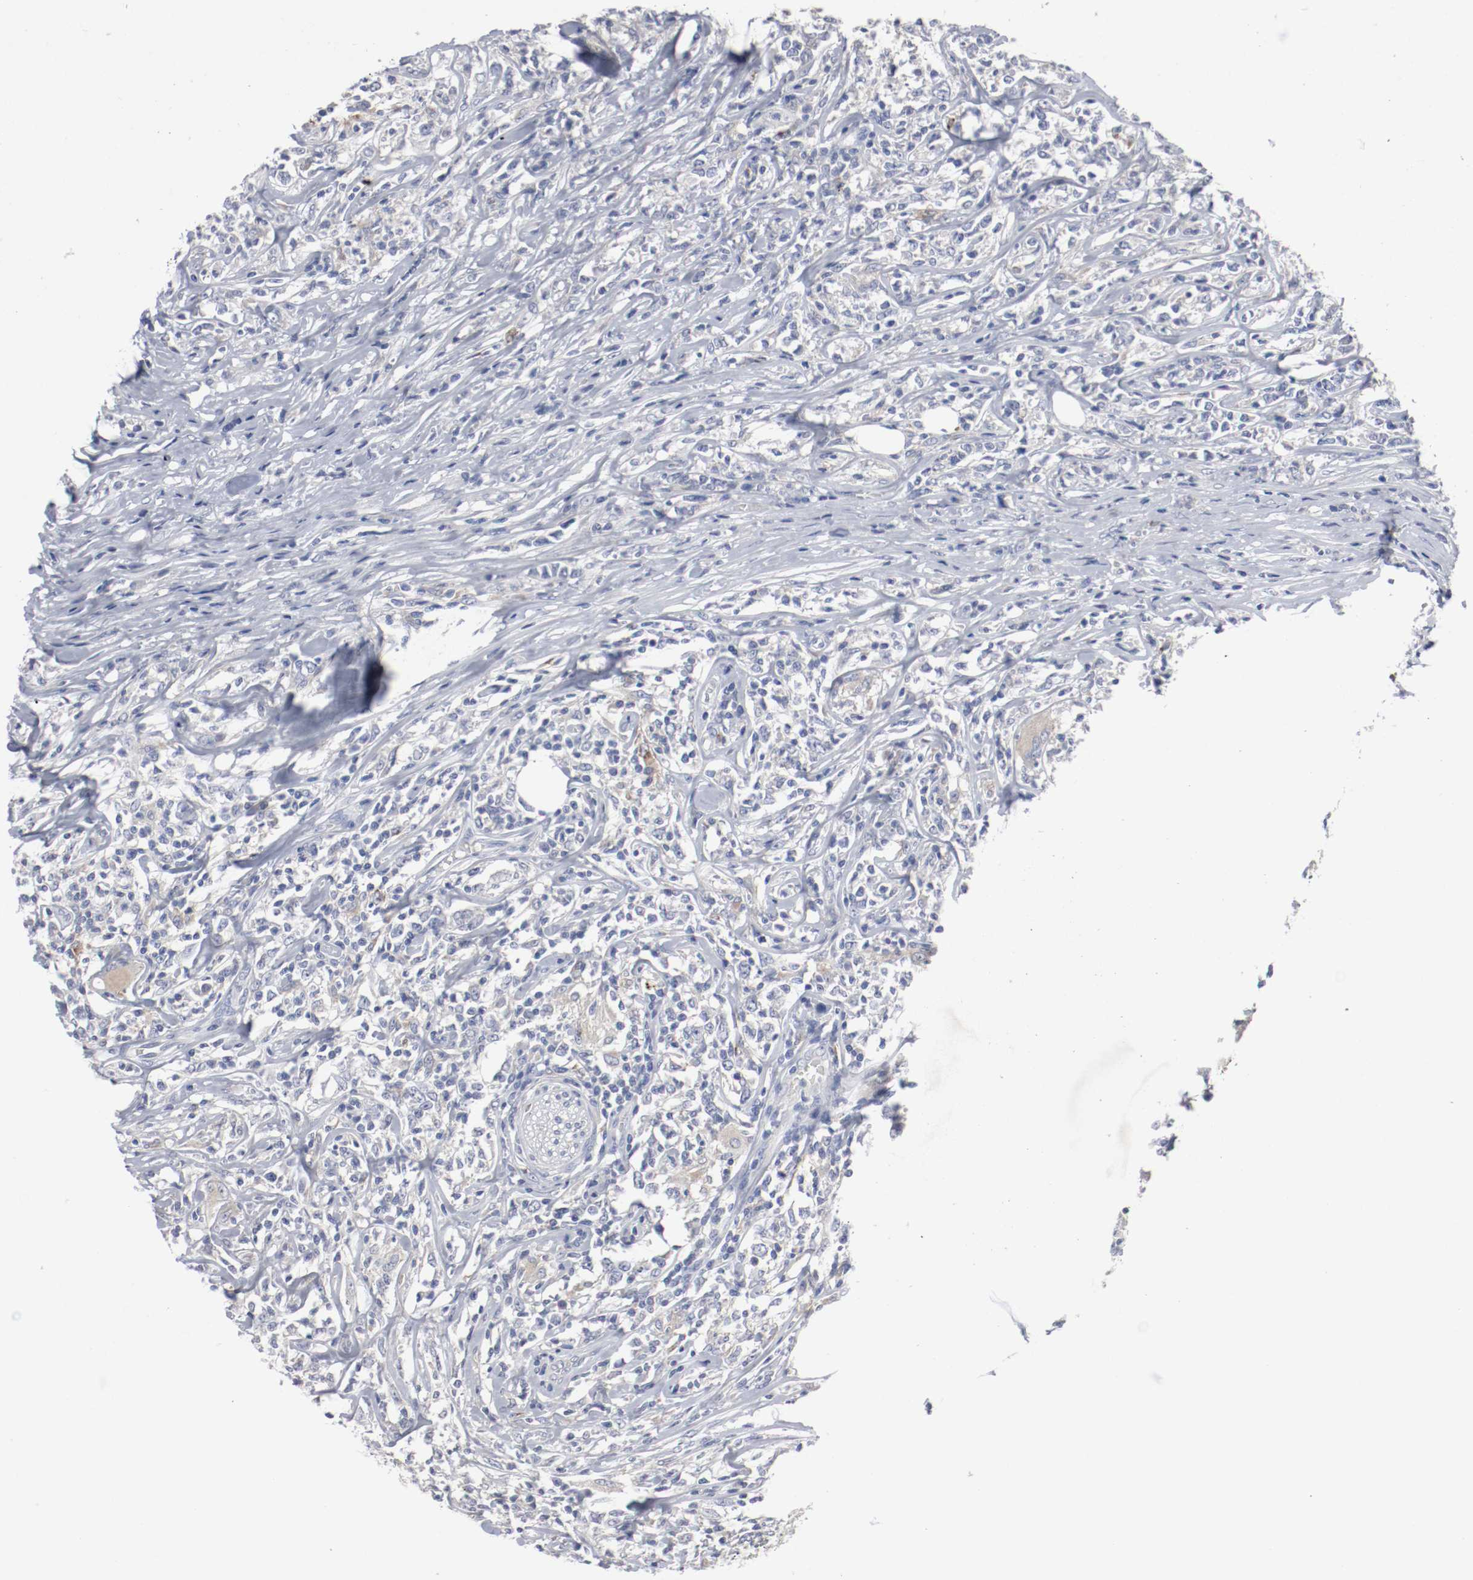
{"staining": {"intensity": "negative", "quantity": "none", "location": "none"}, "tissue": "lymphoma", "cell_type": "Tumor cells", "image_type": "cancer", "snomed": [{"axis": "morphology", "description": "Malignant lymphoma, non-Hodgkin's type, High grade"}, {"axis": "topography", "description": "Lymph node"}], "caption": "Immunohistochemical staining of malignant lymphoma, non-Hodgkin's type (high-grade) reveals no significant positivity in tumor cells.", "gene": "FGFBP1", "patient": {"sex": "female", "age": 84}}